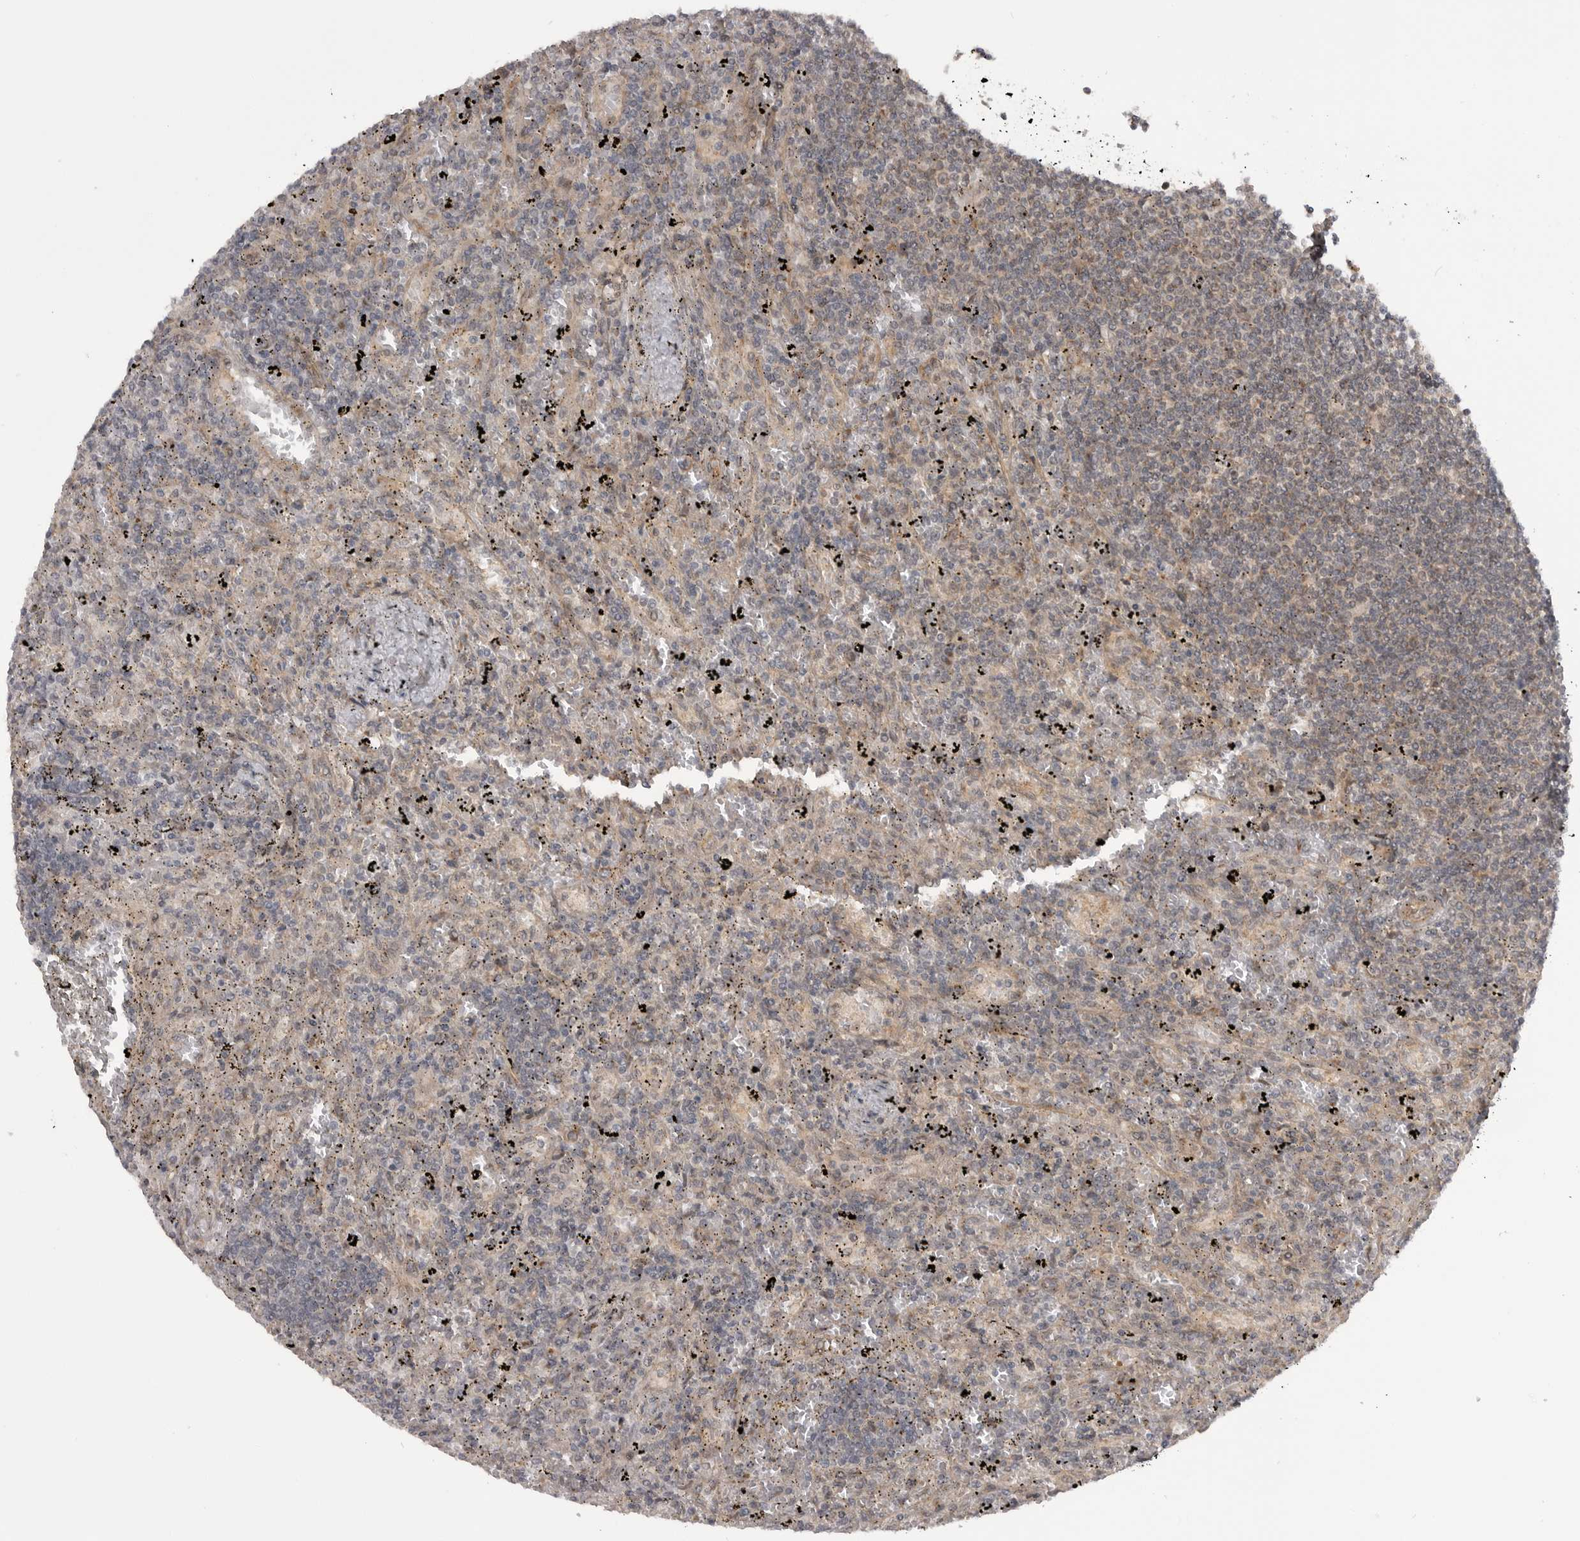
{"staining": {"intensity": "negative", "quantity": "none", "location": "none"}, "tissue": "lymphoma", "cell_type": "Tumor cells", "image_type": "cancer", "snomed": [{"axis": "morphology", "description": "Malignant lymphoma, non-Hodgkin's type, Low grade"}, {"axis": "topography", "description": "Spleen"}], "caption": "The image displays no staining of tumor cells in low-grade malignant lymphoma, non-Hodgkin's type.", "gene": "PDCL", "patient": {"sex": "male", "age": 76}}